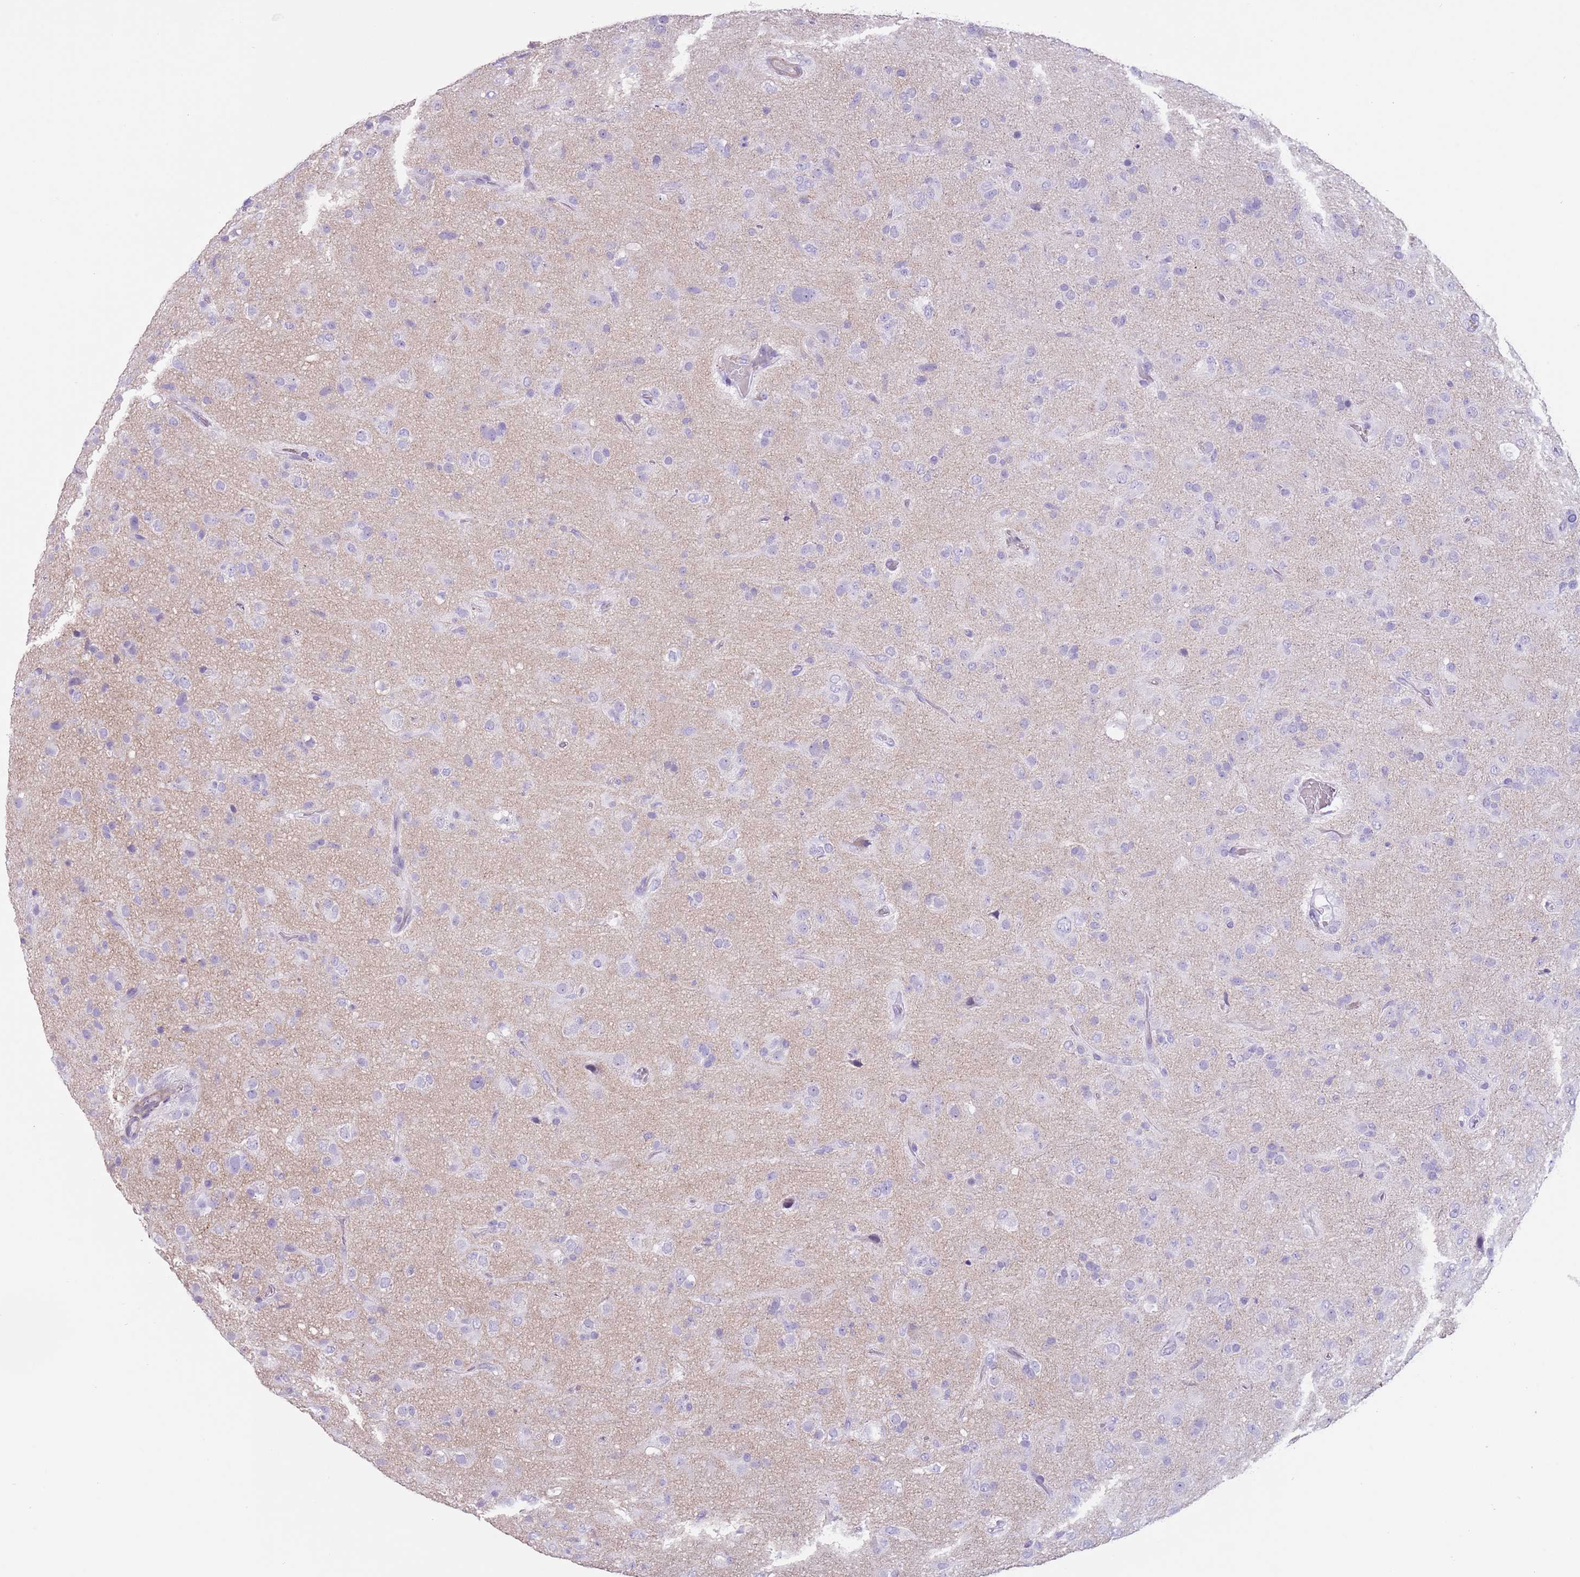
{"staining": {"intensity": "negative", "quantity": "none", "location": "none"}, "tissue": "glioma", "cell_type": "Tumor cells", "image_type": "cancer", "snomed": [{"axis": "morphology", "description": "Glioma, malignant, Low grade"}, {"axis": "topography", "description": "Brain"}], "caption": "Immunohistochemical staining of human malignant glioma (low-grade) shows no significant positivity in tumor cells.", "gene": "SLC7A14", "patient": {"sex": "male", "age": 65}}